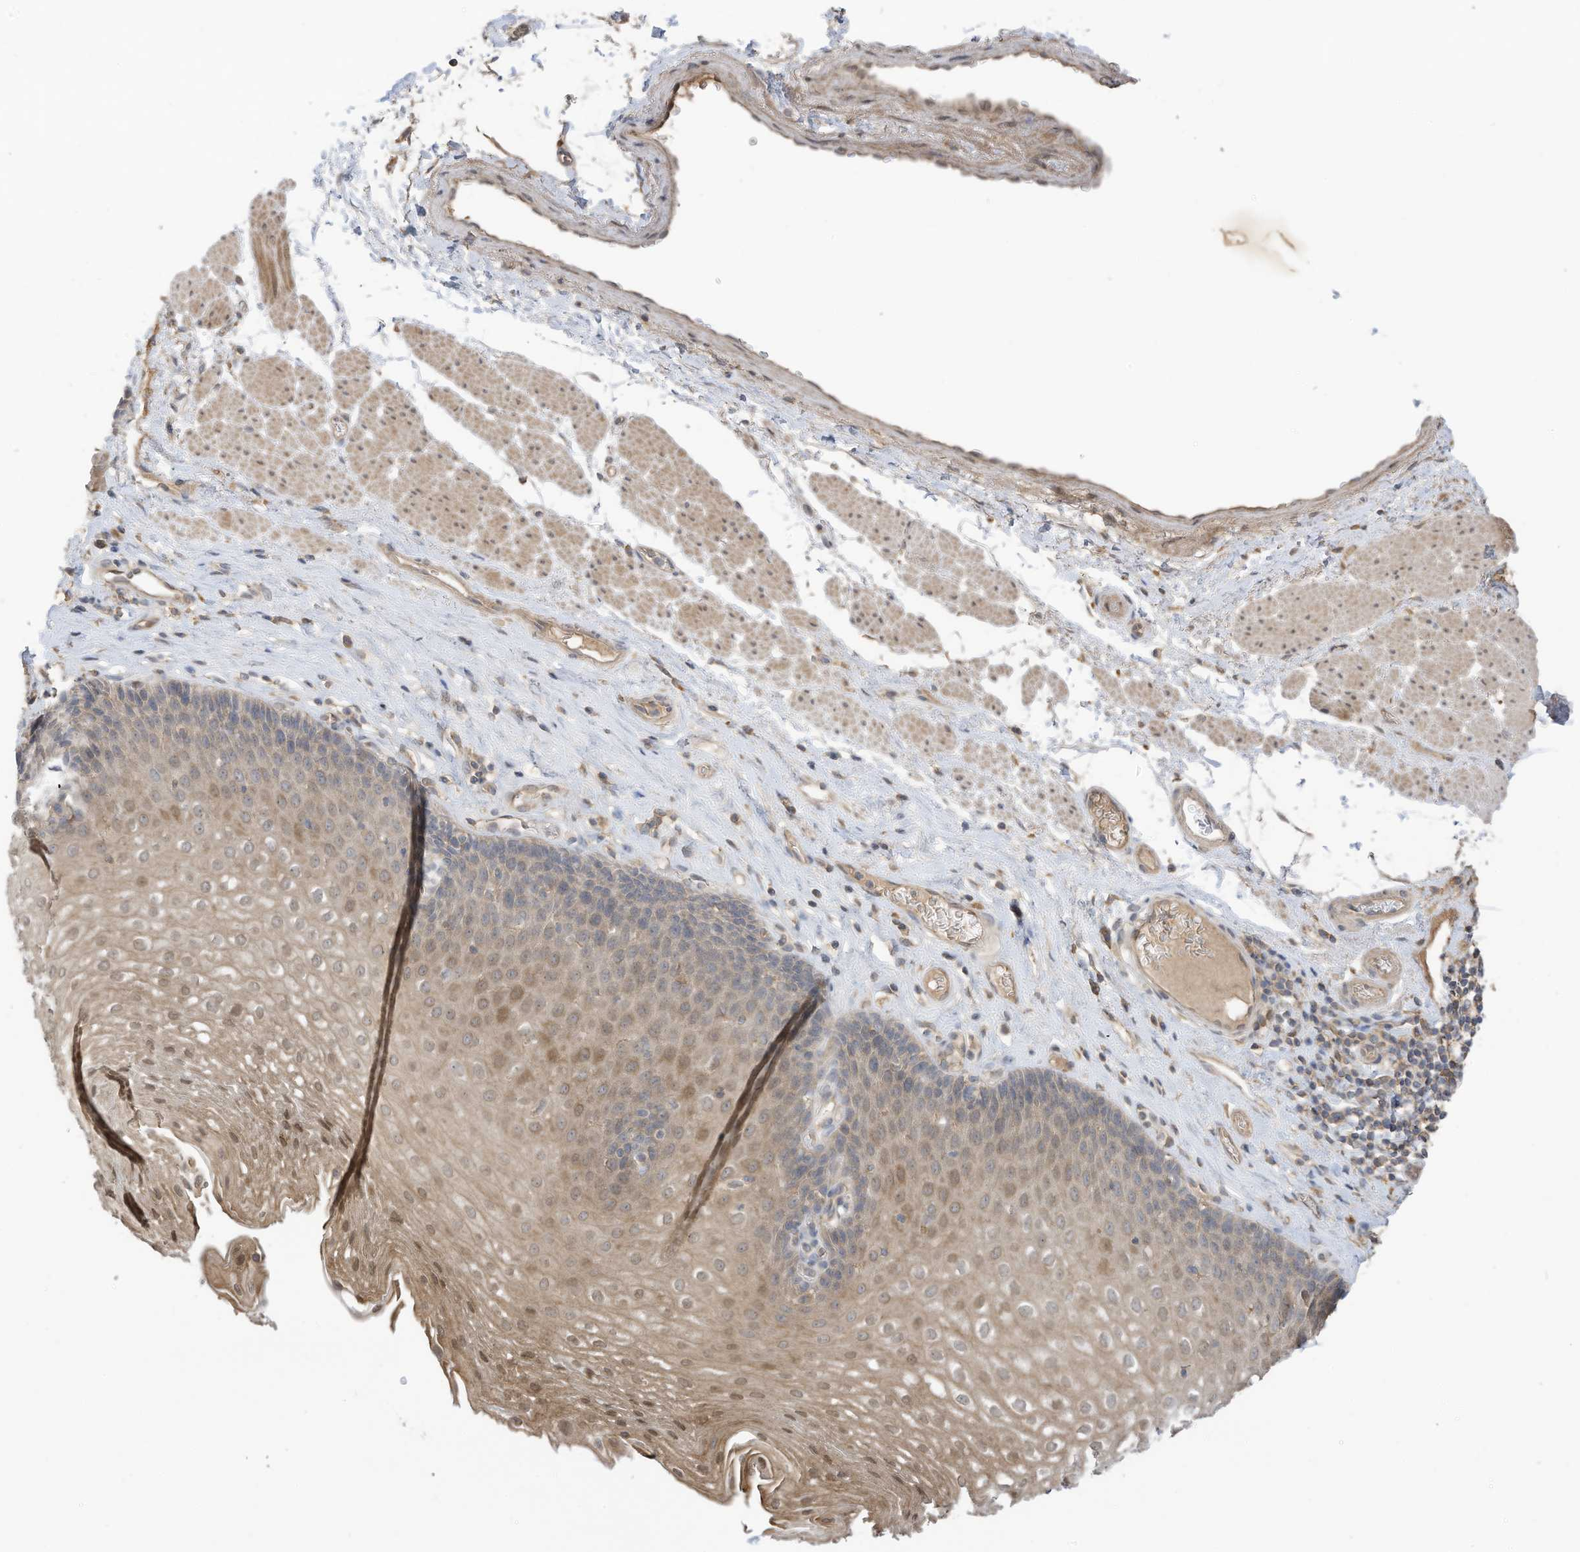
{"staining": {"intensity": "moderate", "quantity": "<25%", "location": "cytoplasmic/membranous,nuclear"}, "tissue": "esophagus", "cell_type": "Squamous epithelial cells", "image_type": "normal", "snomed": [{"axis": "morphology", "description": "Normal tissue, NOS"}, {"axis": "topography", "description": "Esophagus"}], "caption": "Protein staining by IHC exhibits moderate cytoplasmic/membranous,nuclear positivity in about <25% of squamous epithelial cells in benign esophagus. (DAB (3,3'-diaminobenzidine) IHC, brown staining for protein, blue staining for nuclei).", "gene": "REC8", "patient": {"sex": "female", "age": 66}}